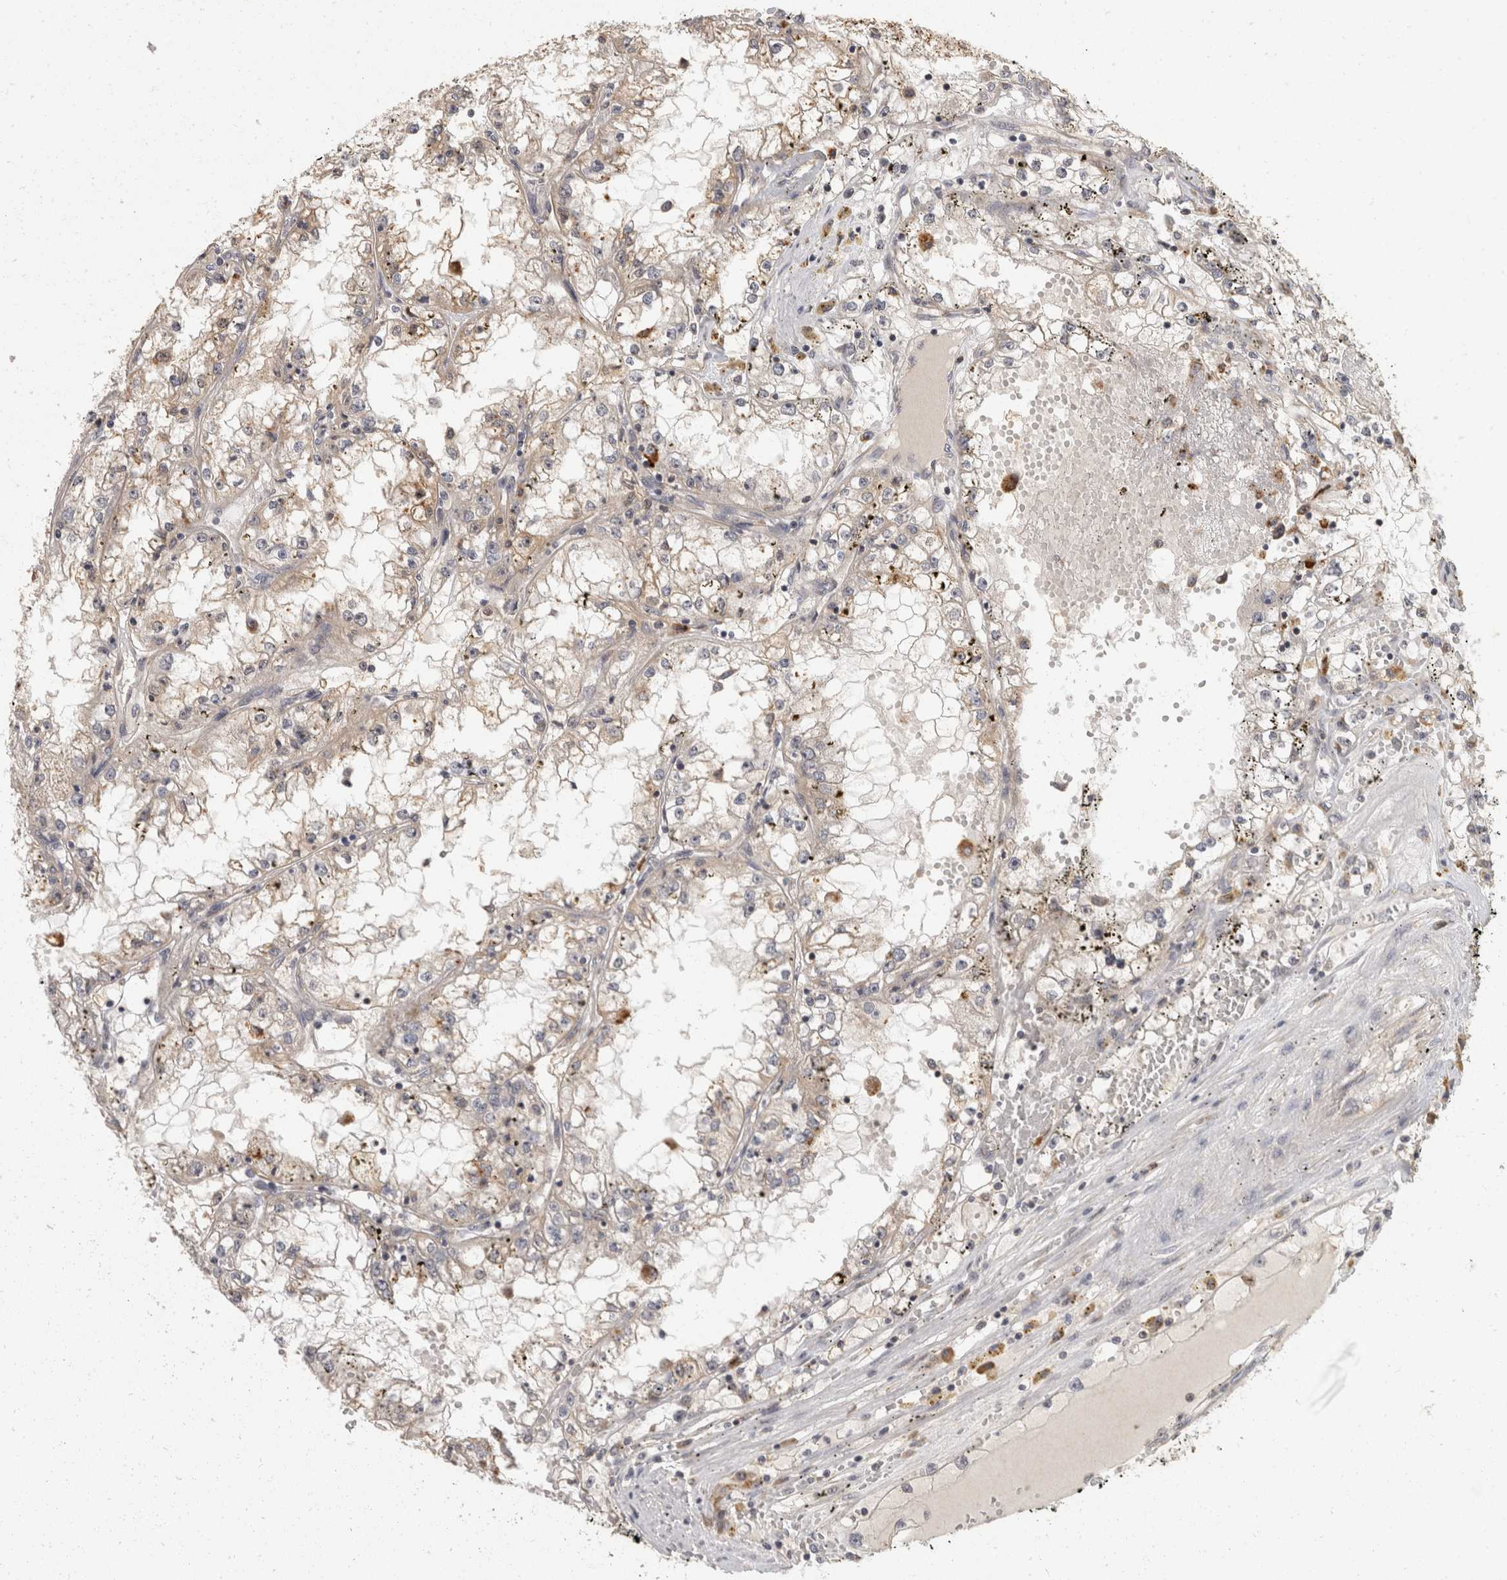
{"staining": {"intensity": "negative", "quantity": "none", "location": "none"}, "tissue": "renal cancer", "cell_type": "Tumor cells", "image_type": "cancer", "snomed": [{"axis": "morphology", "description": "Adenocarcinoma, NOS"}, {"axis": "topography", "description": "Kidney"}], "caption": "Renal cancer (adenocarcinoma) was stained to show a protein in brown. There is no significant staining in tumor cells.", "gene": "ACAT2", "patient": {"sex": "male", "age": 56}}